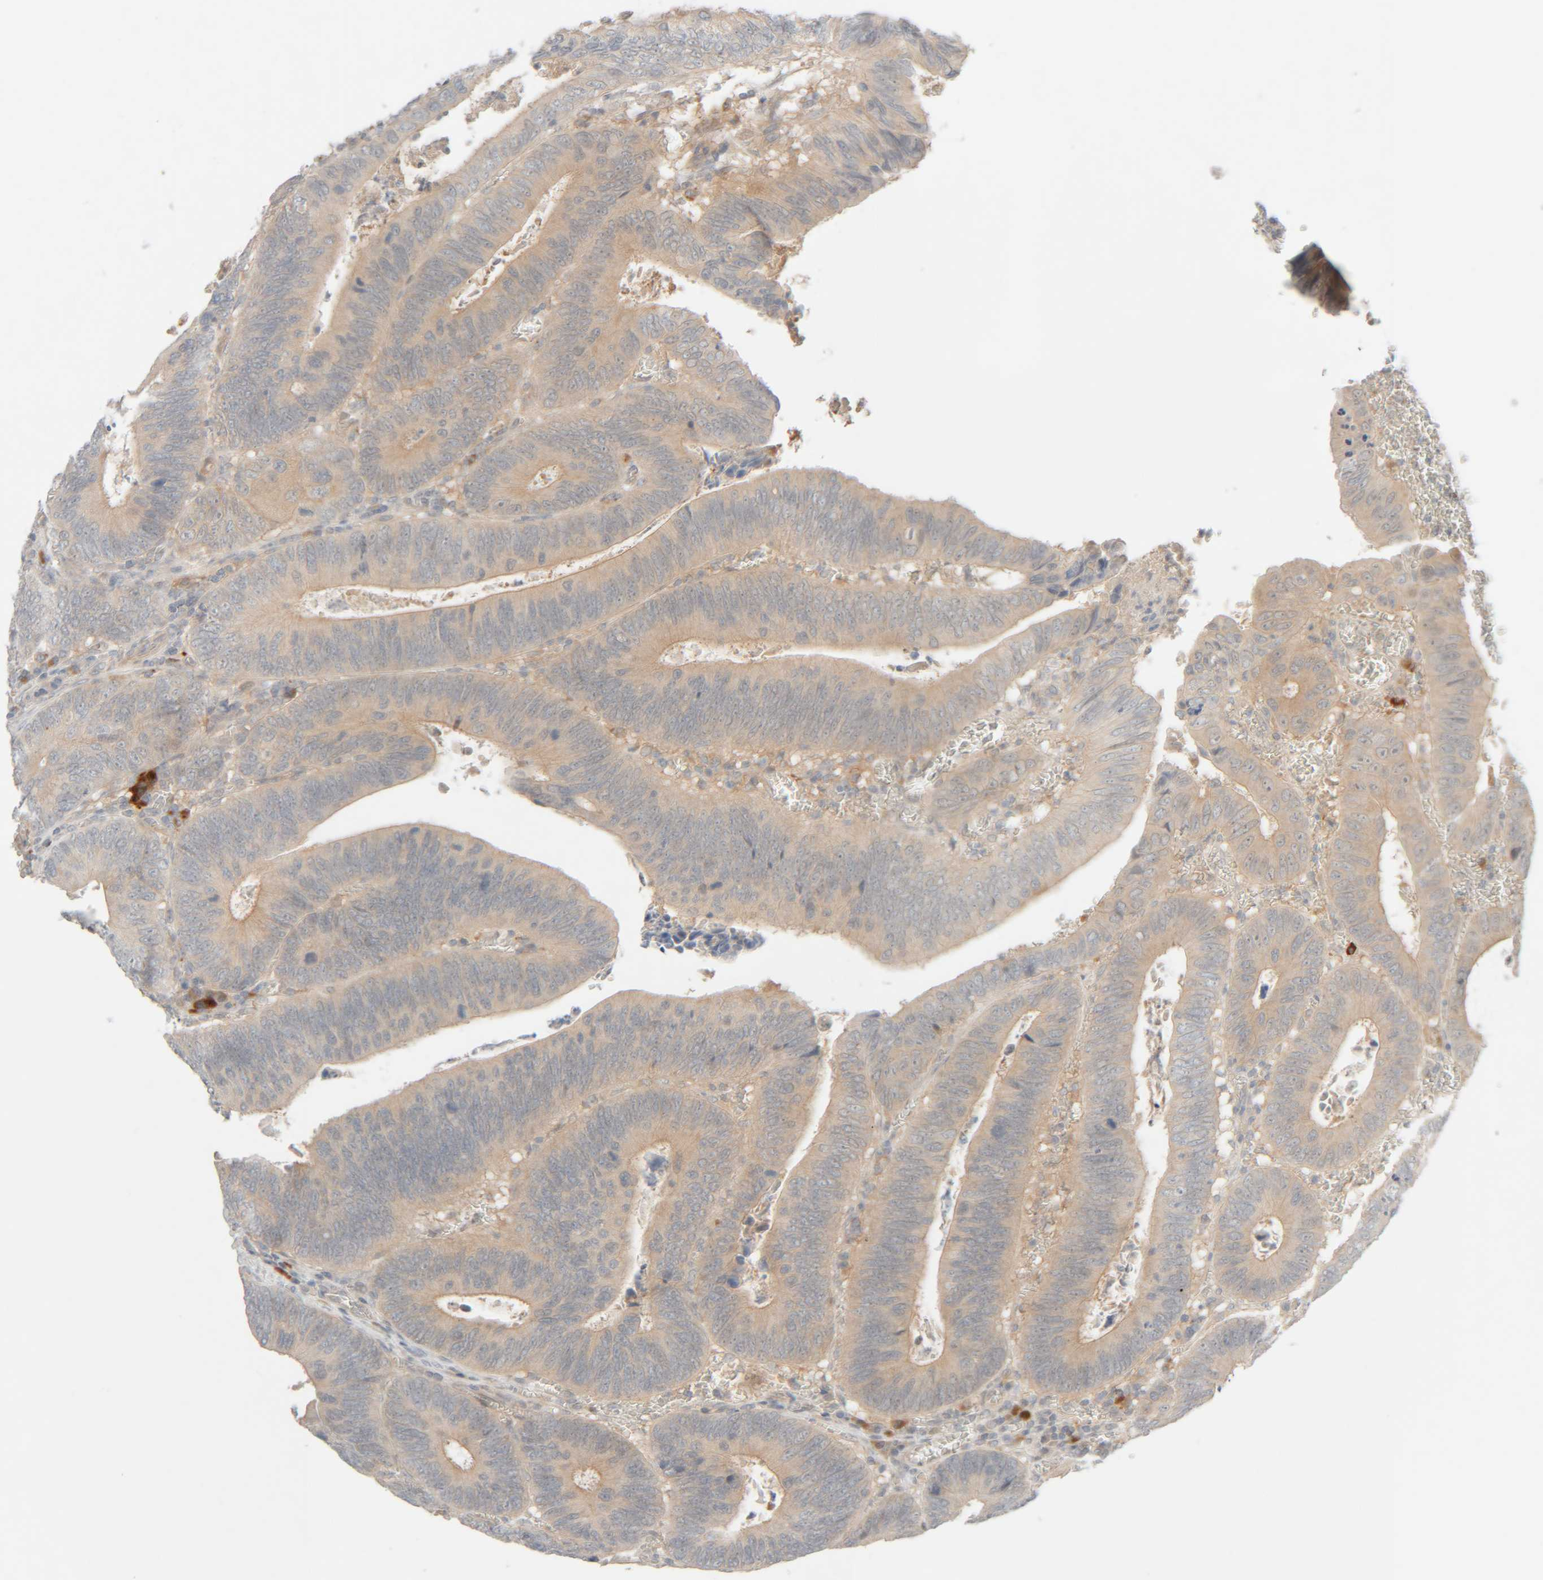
{"staining": {"intensity": "negative", "quantity": "none", "location": "none"}, "tissue": "colorectal cancer", "cell_type": "Tumor cells", "image_type": "cancer", "snomed": [{"axis": "morphology", "description": "Inflammation, NOS"}, {"axis": "morphology", "description": "Adenocarcinoma, NOS"}, {"axis": "topography", "description": "Colon"}], "caption": "Tumor cells show no significant expression in colorectal cancer (adenocarcinoma).", "gene": "CHKA", "patient": {"sex": "male", "age": 72}}